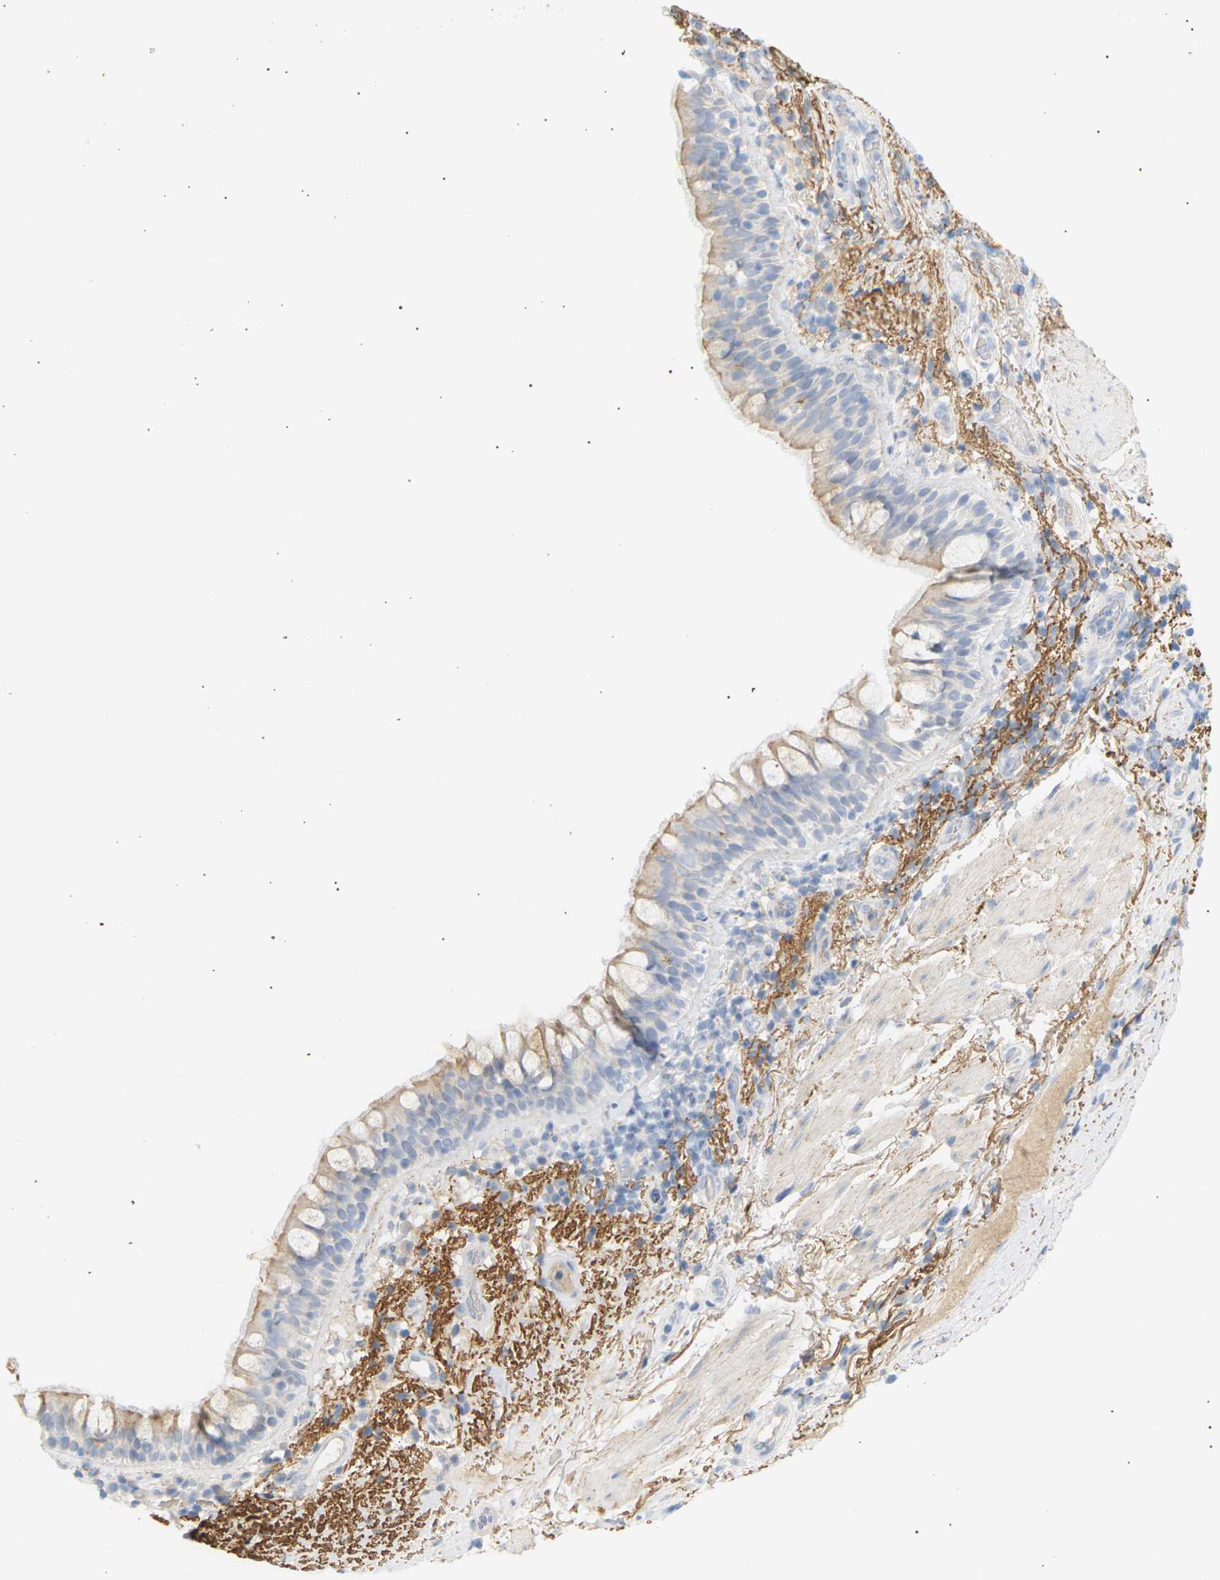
{"staining": {"intensity": "weak", "quantity": "25%-75%", "location": "cytoplasmic/membranous"}, "tissue": "bronchus", "cell_type": "Respiratory epithelial cells", "image_type": "normal", "snomed": [{"axis": "morphology", "description": "Normal tissue, NOS"}, {"axis": "morphology", "description": "Inflammation, NOS"}, {"axis": "topography", "description": "Cartilage tissue"}, {"axis": "topography", "description": "Bronchus"}], "caption": "This is an image of immunohistochemistry staining of benign bronchus, which shows weak positivity in the cytoplasmic/membranous of respiratory epithelial cells.", "gene": "CLU", "patient": {"sex": "male", "age": 77}}